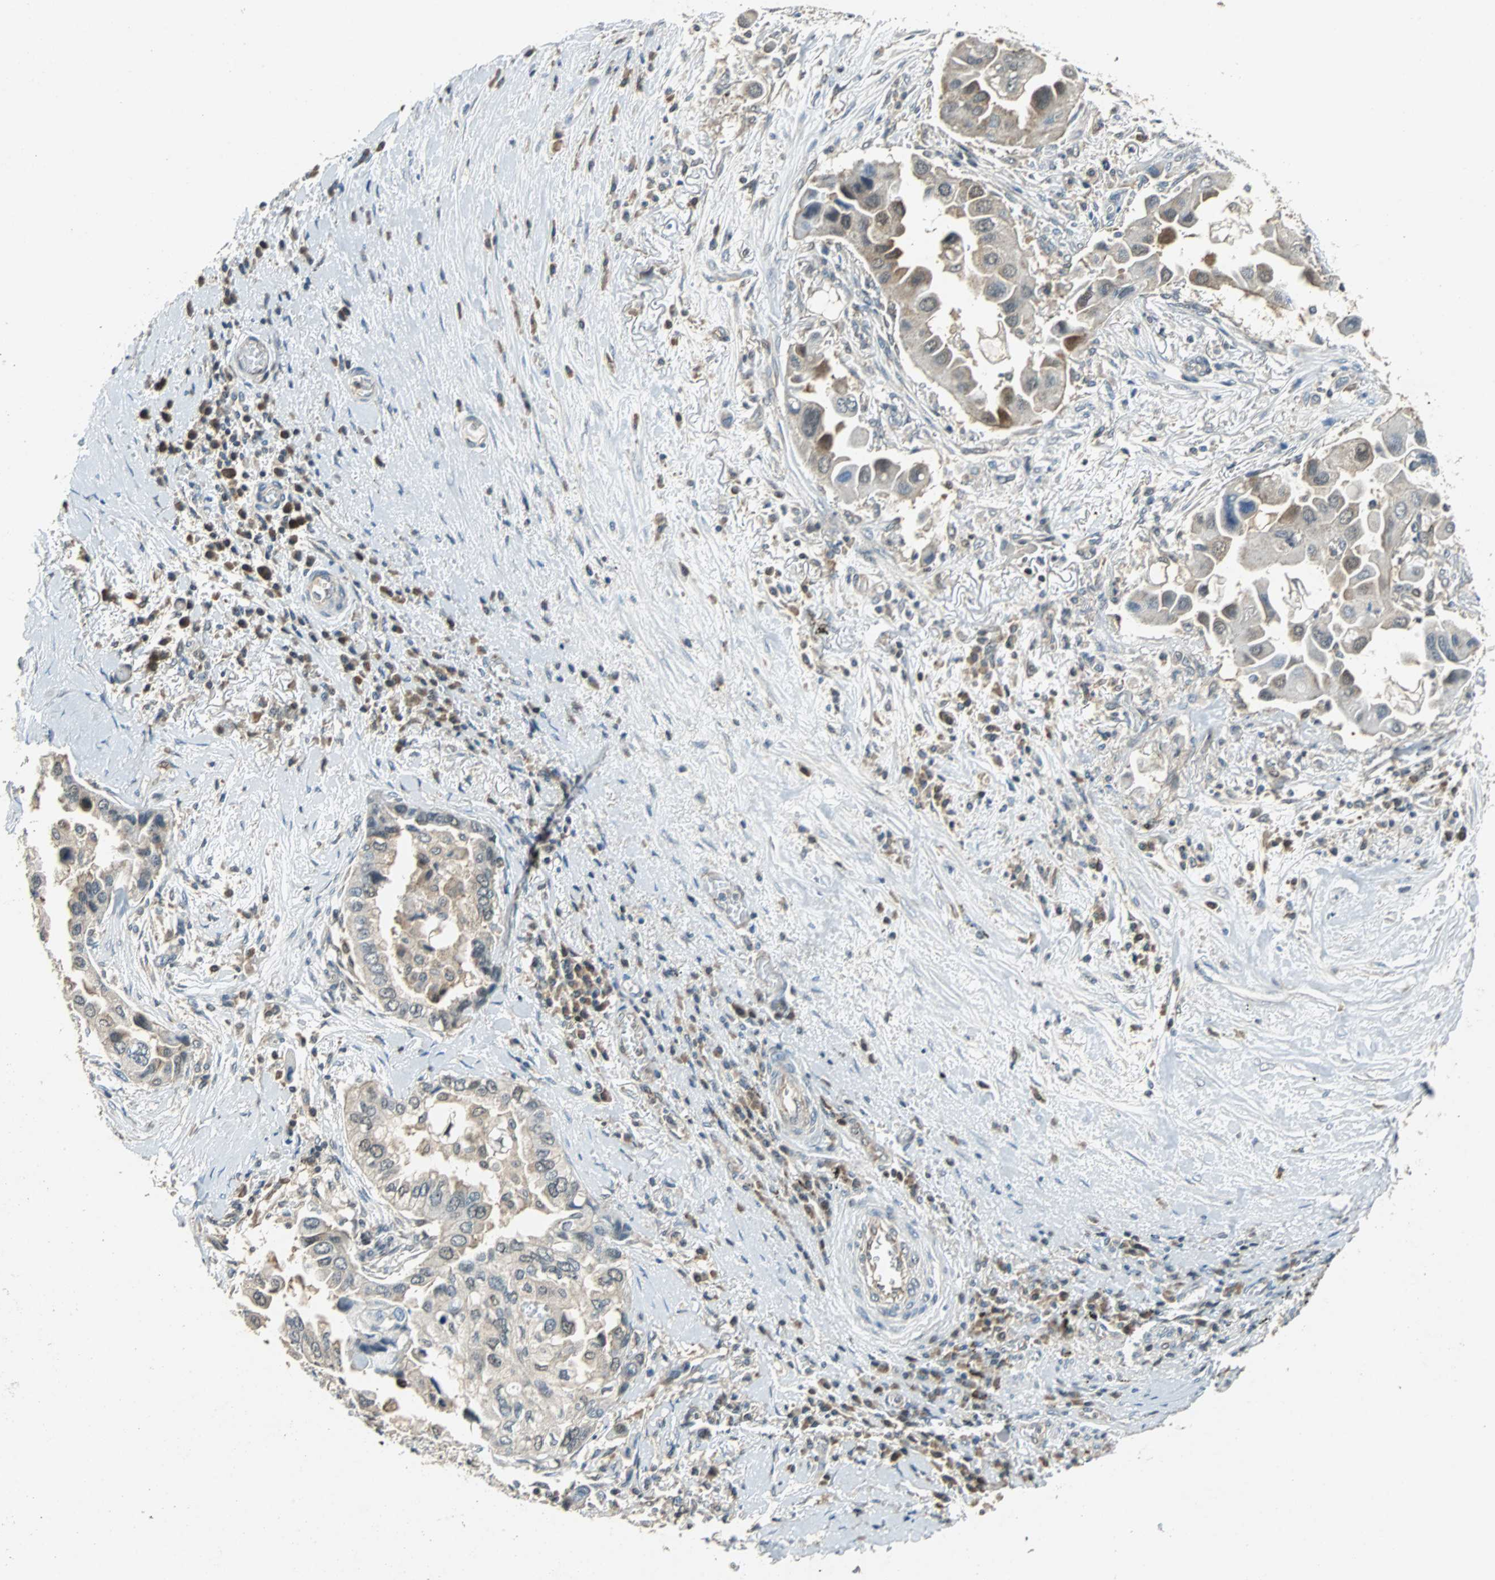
{"staining": {"intensity": "weak", "quantity": ">75%", "location": "cytoplasmic/membranous"}, "tissue": "lung cancer", "cell_type": "Tumor cells", "image_type": "cancer", "snomed": [{"axis": "morphology", "description": "Adenocarcinoma, NOS"}, {"axis": "topography", "description": "Lung"}], "caption": "IHC staining of adenocarcinoma (lung), which displays low levels of weak cytoplasmic/membranous positivity in approximately >75% of tumor cells indicating weak cytoplasmic/membranous protein expression. The staining was performed using DAB (brown) for protein detection and nuclei were counterstained in hematoxylin (blue).", "gene": "GSDMD", "patient": {"sex": "female", "age": 76}}